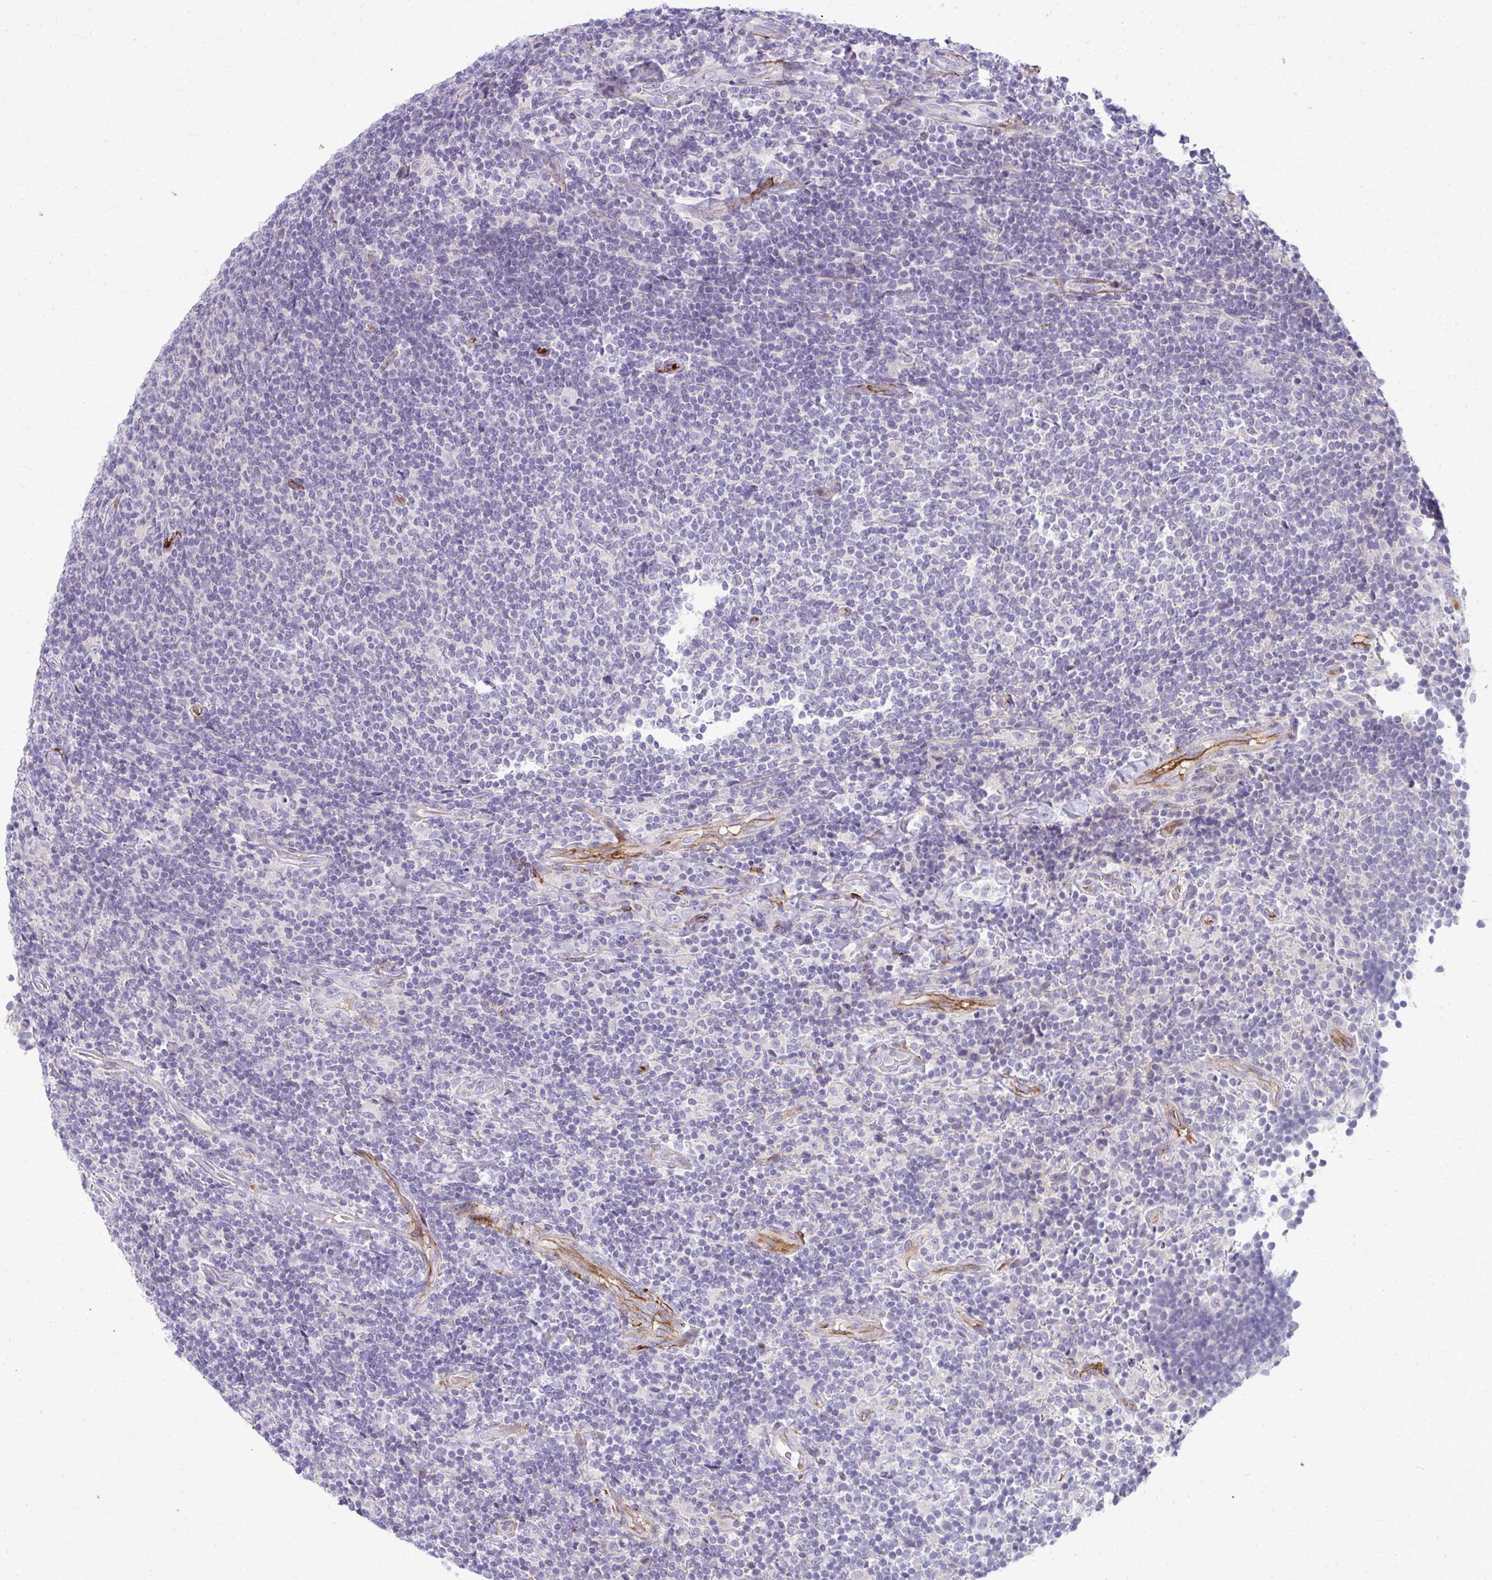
{"staining": {"intensity": "negative", "quantity": "none", "location": "none"}, "tissue": "lymphoma", "cell_type": "Tumor cells", "image_type": "cancer", "snomed": [{"axis": "morphology", "description": "Malignant lymphoma, non-Hodgkin's type, Low grade"}, {"axis": "topography", "description": "Lymph node"}], "caption": "High magnification brightfield microscopy of malignant lymphoma, non-Hodgkin's type (low-grade) stained with DAB (brown) and counterstained with hematoxylin (blue): tumor cells show no significant positivity.", "gene": "ADIPOQ", "patient": {"sex": "male", "age": 52}}